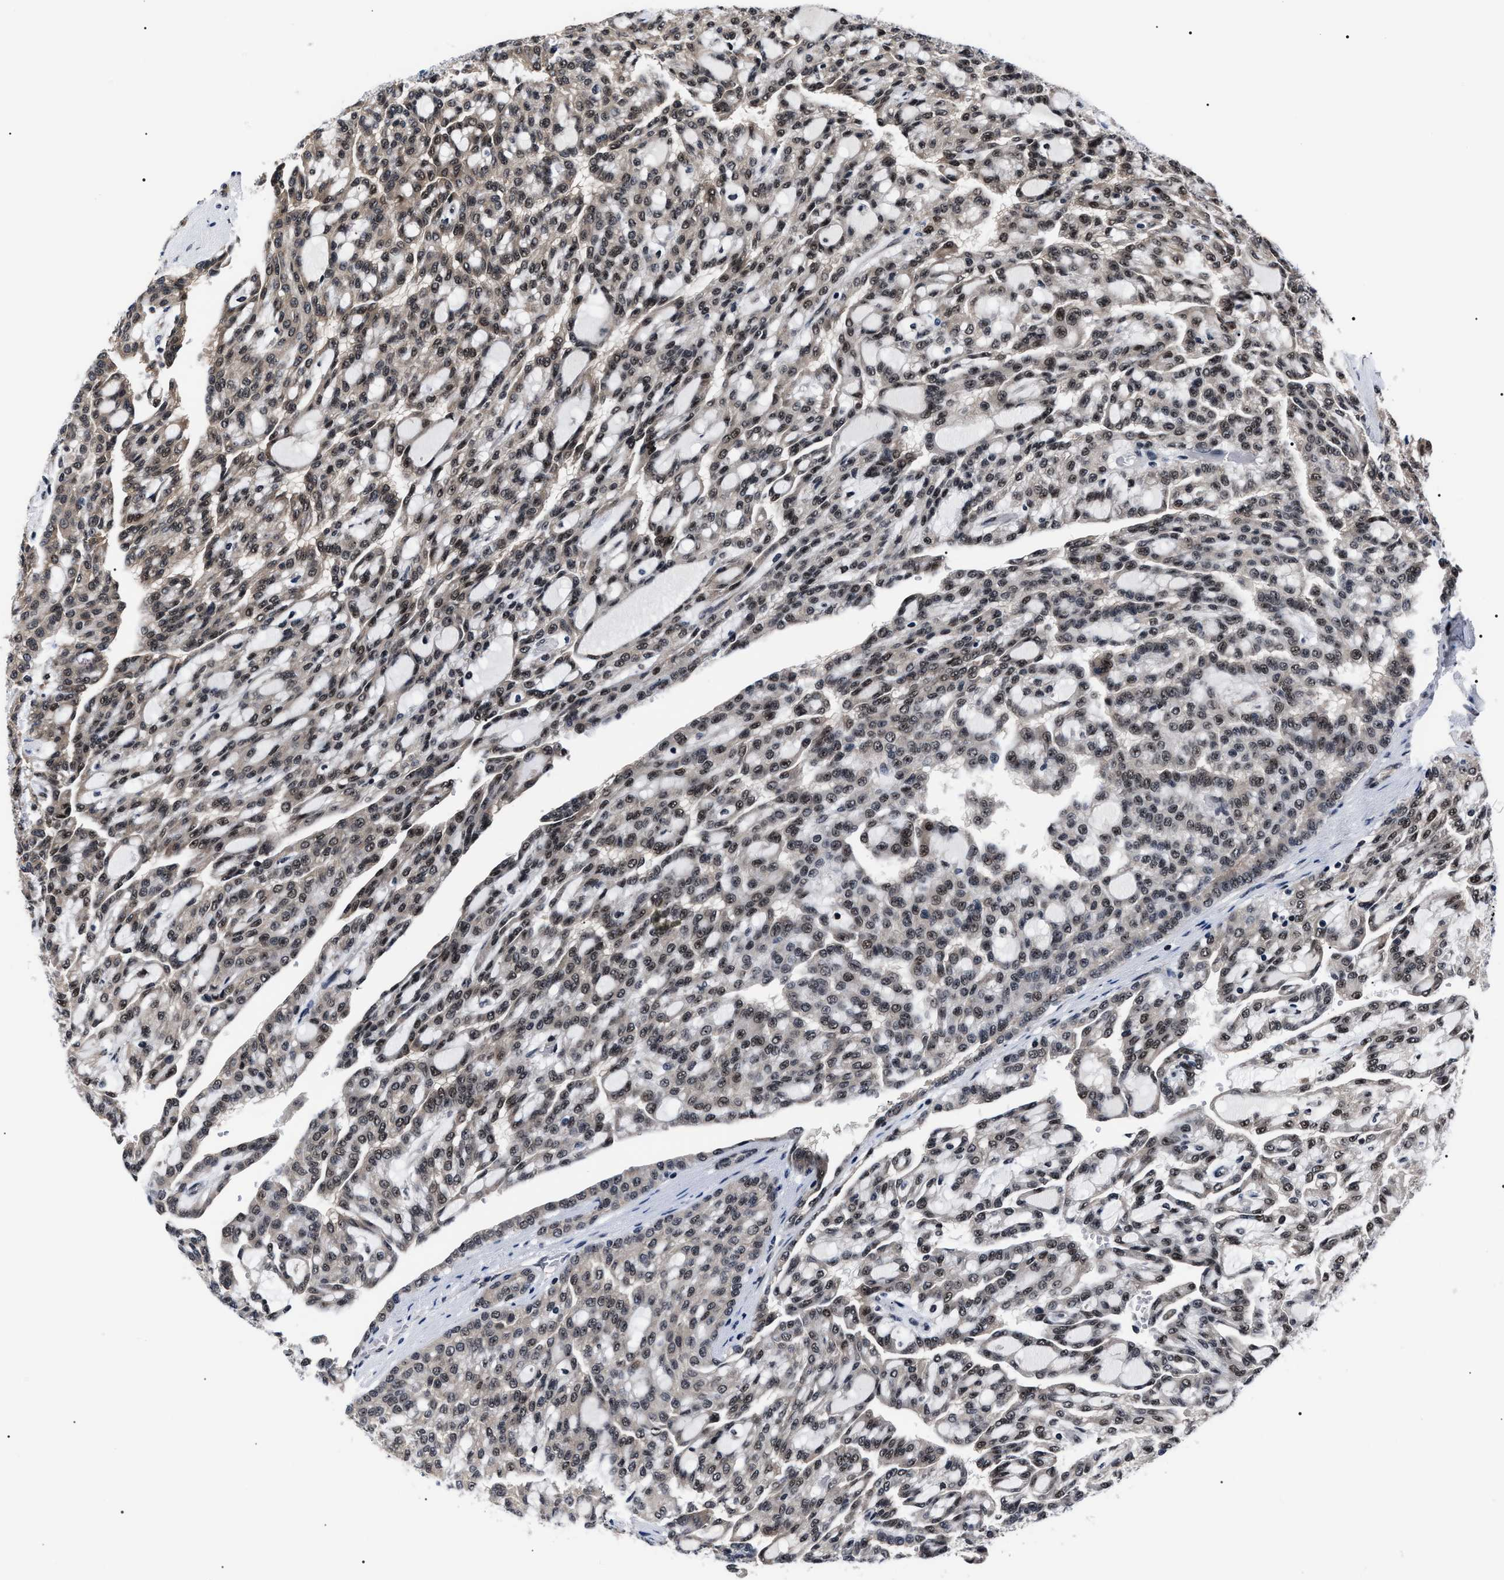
{"staining": {"intensity": "weak", "quantity": ">75%", "location": "nuclear"}, "tissue": "renal cancer", "cell_type": "Tumor cells", "image_type": "cancer", "snomed": [{"axis": "morphology", "description": "Adenocarcinoma, NOS"}, {"axis": "topography", "description": "Kidney"}], "caption": "Immunohistochemistry of adenocarcinoma (renal) shows low levels of weak nuclear staining in approximately >75% of tumor cells.", "gene": "CSNK2A1", "patient": {"sex": "male", "age": 63}}